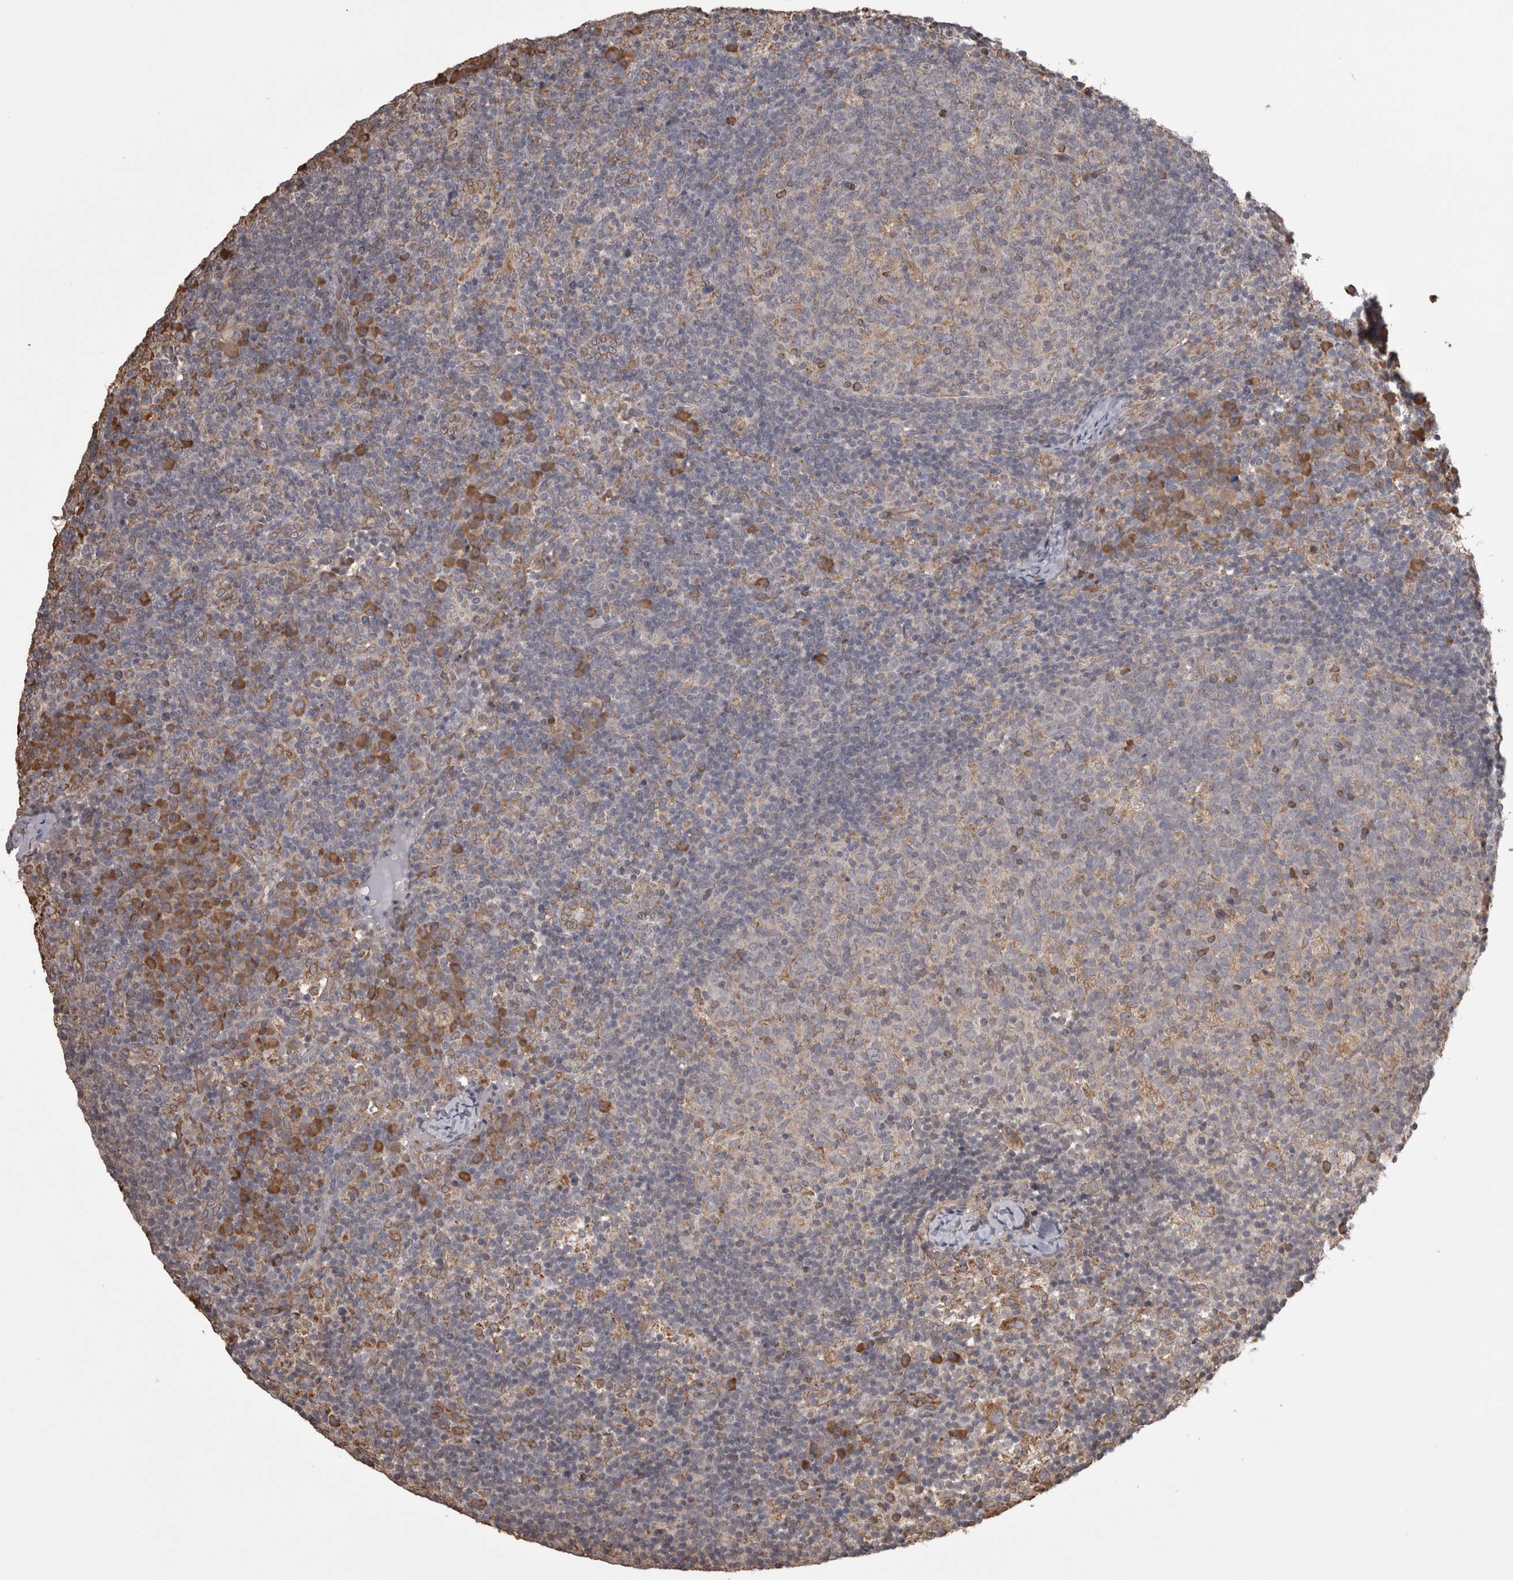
{"staining": {"intensity": "moderate", "quantity": "<25%", "location": "cytoplasmic/membranous"}, "tissue": "lymph node", "cell_type": "Germinal center cells", "image_type": "normal", "snomed": [{"axis": "morphology", "description": "Normal tissue, NOS"}, {"axis": "morphology", "description": "Inflammation, NOS"}, {"axis": "topography", "description": "Lymph node"}], "caption": "Immunohistochemical staining of normal human lymph node demonstrates <25% levels of moderate cytoplasmic/membranous protein positivity in approximately <25% of germinal center cells. The staining was performed using DAB (3,3'-diaminobenzidine), with brown indicating positive protein expression. Nuclei are stained blue with hematoxylin.", "gene": "PON2", "patient": {"sex": "male", "age": 55}}